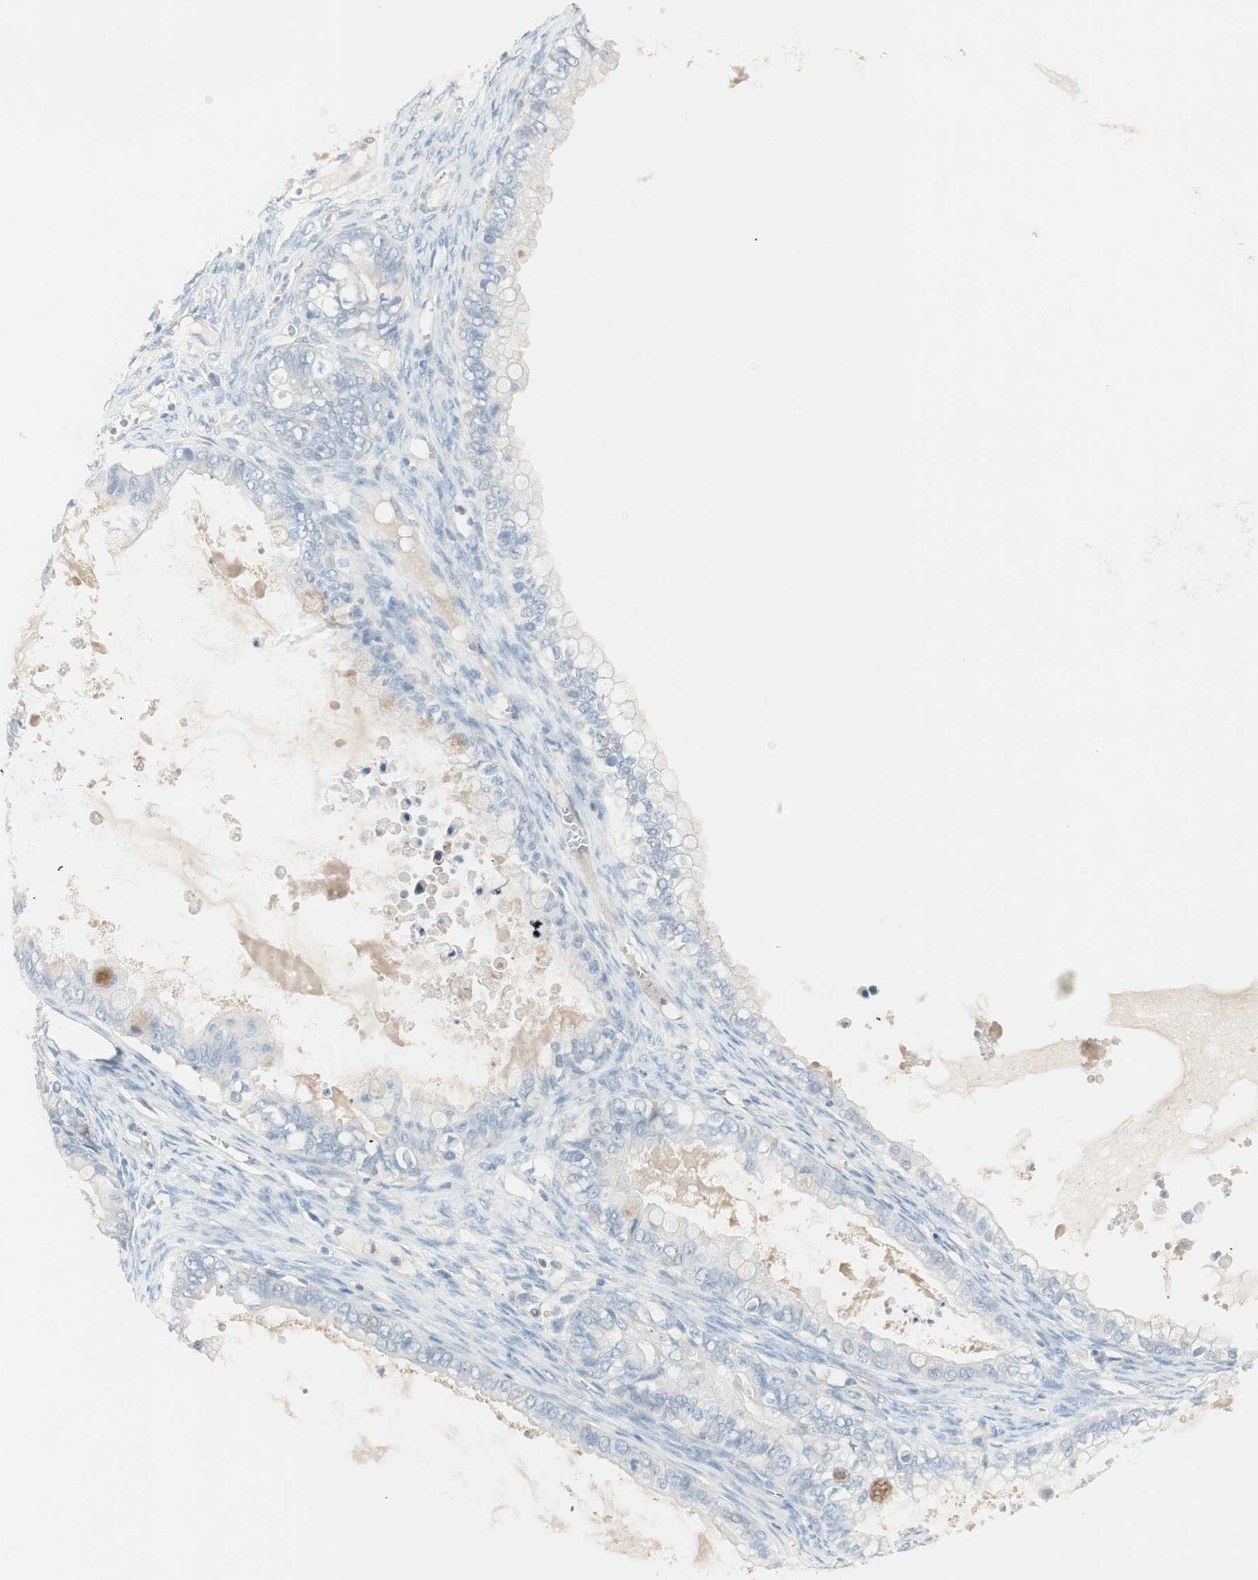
{"staining": {"intensity": "weak", "quantity": "25%-75%", "location": "cytoplasmic/membranous"}, "tissue": "ovarian cancer", "cell_type": "Tumor cells", "image_type": "cancer", "snomed": [{"axis": "morphology", "description": "Cystadenocarcinoma, mucinous, NOS"}, {"axis": "topography", "description": "Ovary"}], "caption": "Immunohistochemistry histopathology image of mucinous cystadenocarcinoma (ovarian) stained for a protein (brown), which shows low levels of weak cytoplasmic/membranous expression in approximately 25%-75% of tumor cells.", "gene": "ITLN2", "patient": {"sex": "female", "age": 80}}